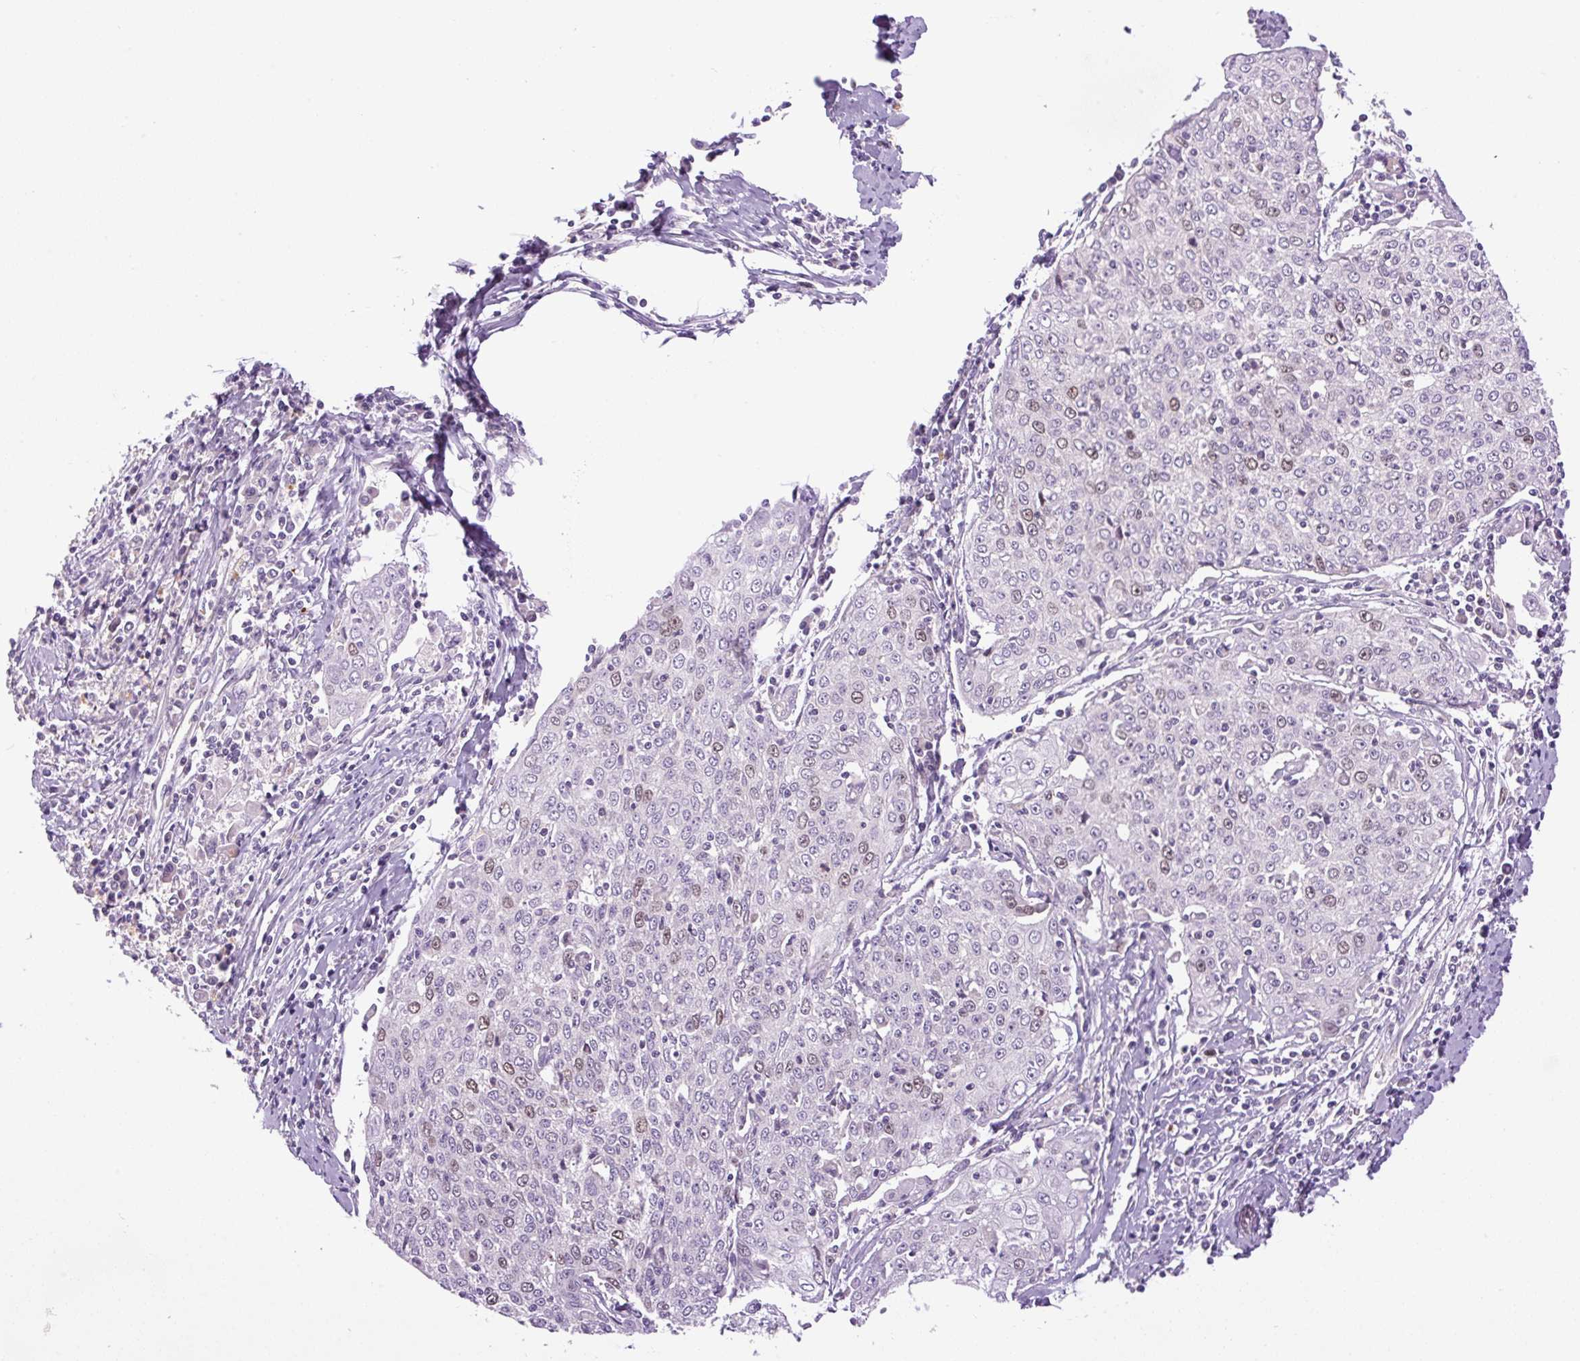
{"staining": {"intensity": "moderate", "quantity": "<25%", "location": "nuclear"}, "tissue": "cervical cancer", "cell_type": "Tumor cells", "image_type": "cancer", "snomed": [{"axis": "morphology", "description": "Squamous cell carcinoma, NOS"}, {"axis": "topography", "description": "Cervix"}], "caption": "High-magnification brightfield microscopy of cervical cancer (squamous cell carcinoma) stained with DAB (brown) and counterstained with hematoxylin (blue). tumor cells exhibit moderate nuclear staining is identified in approximately<25% of cells. The protein of interest is stained brown, and the nuclei are stained in blue (DAB (3,3'-diaminobenzidine) IHC with brightfield microscopy, high magnification).", "gene": "KIFC1", "patient": {"sex": "female", "age": 48}}